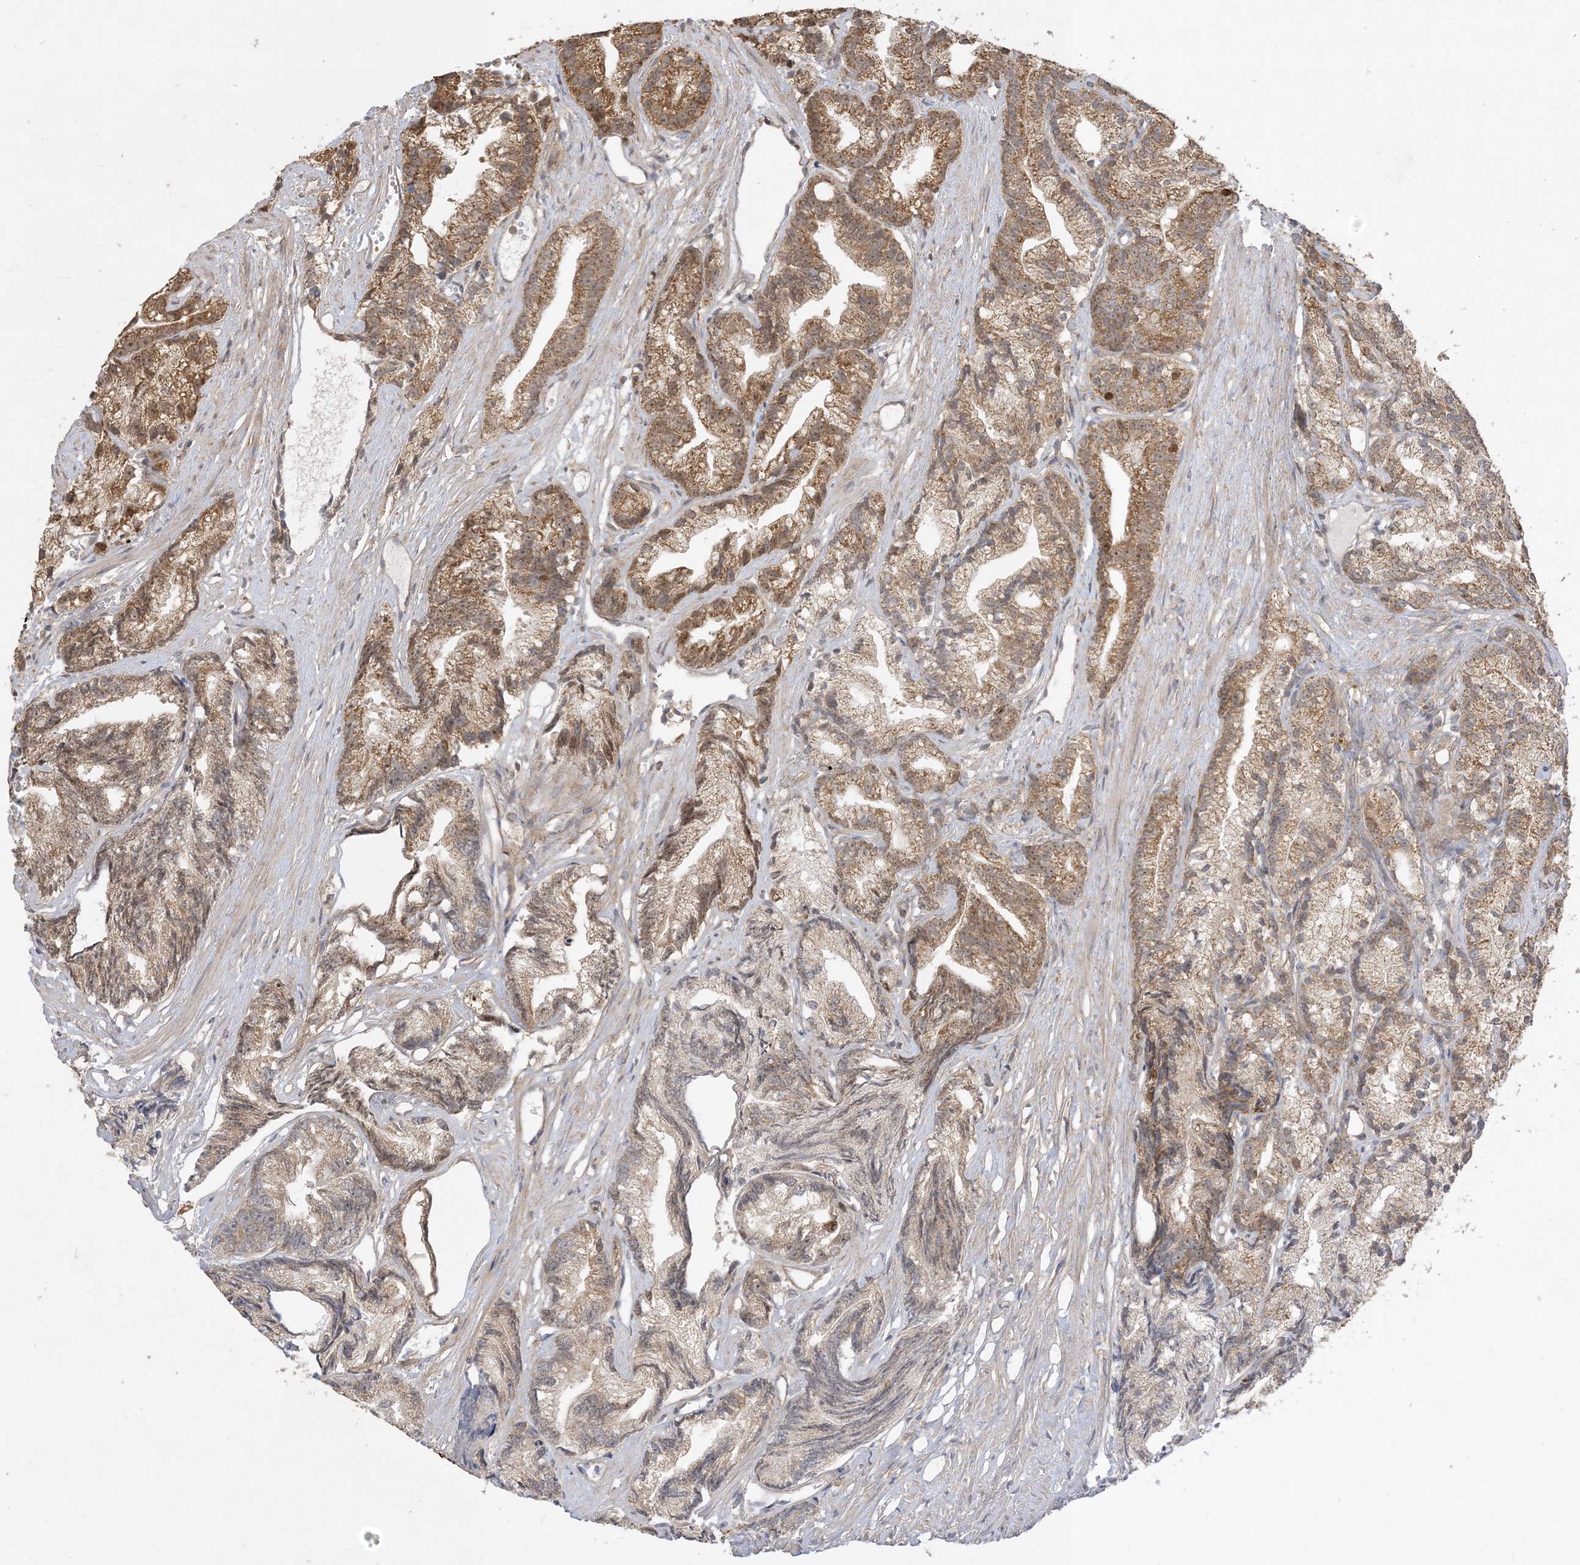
{"staining": {"intensity": "strong", "quantity": ">75%", "location": "cytoplasmic/membranous"}, "tissue": "prostate cancer", "cell_type": "Tumor cells", "image_type": "cancer", "snomed": [{"axis": "morphology", "description": "Adenocarcinoma, Low grade"}, {"axis": "topography", "description": "Prostate"}], "caption": "Immunohistochemistry (IHC) micrograph of neoplastic tissue: human prostate cancer (adenocarcinoma (low-grade)) stained using immunohistochemistry (IHC) demonstrates high levels of strong protein expression localized specifically in the cytoplasmic/membranous of tumor cells, appearing as a cytoplasmic/membranous brown color.", "gene": "SIRT3", "patient": {"sex": "male", "age": 89}}